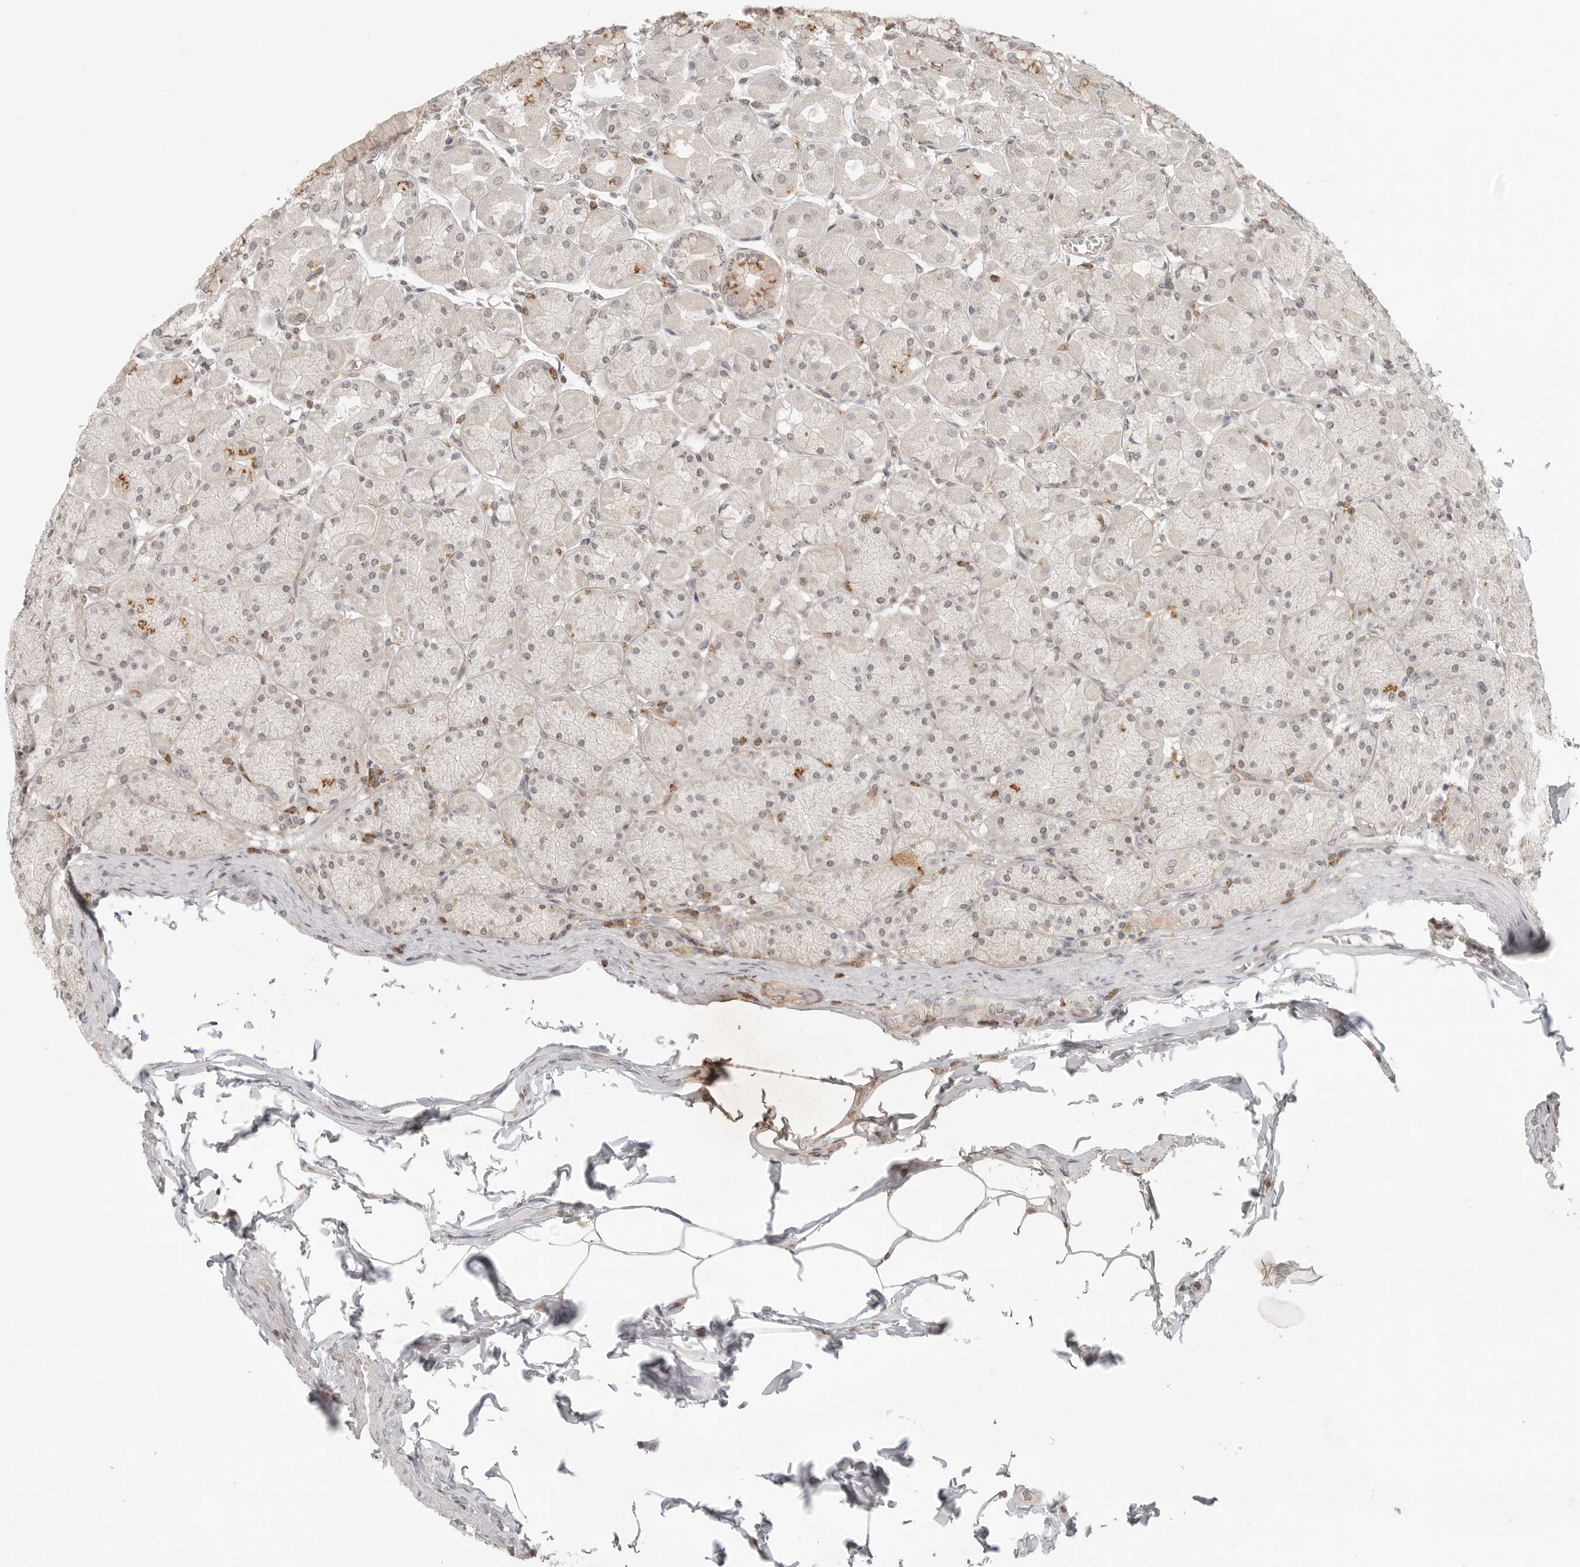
{"staining": {"intensity": "weak", "quantity": "<25%", "location": "cytoplasmic/membranous"}, "tissue": "stomach", "cell_type": "Glandular cells", "image_type": "normal", "snomed": [{"axis": "morphology", "description": "Normal tissue, NOS"}, {"axis": "topography", "description": "Stomach, upper"}], "caption": "Immunohistochemistry (IHC) of unremarkable stomach reveals no expression in glandular cells. The staining is performed using DAB brown chromogen with nuclei counter-stained in using hematoxylin.", "gene": "SH3KBP1", "patient": {"sex": "female", "age": 56}}